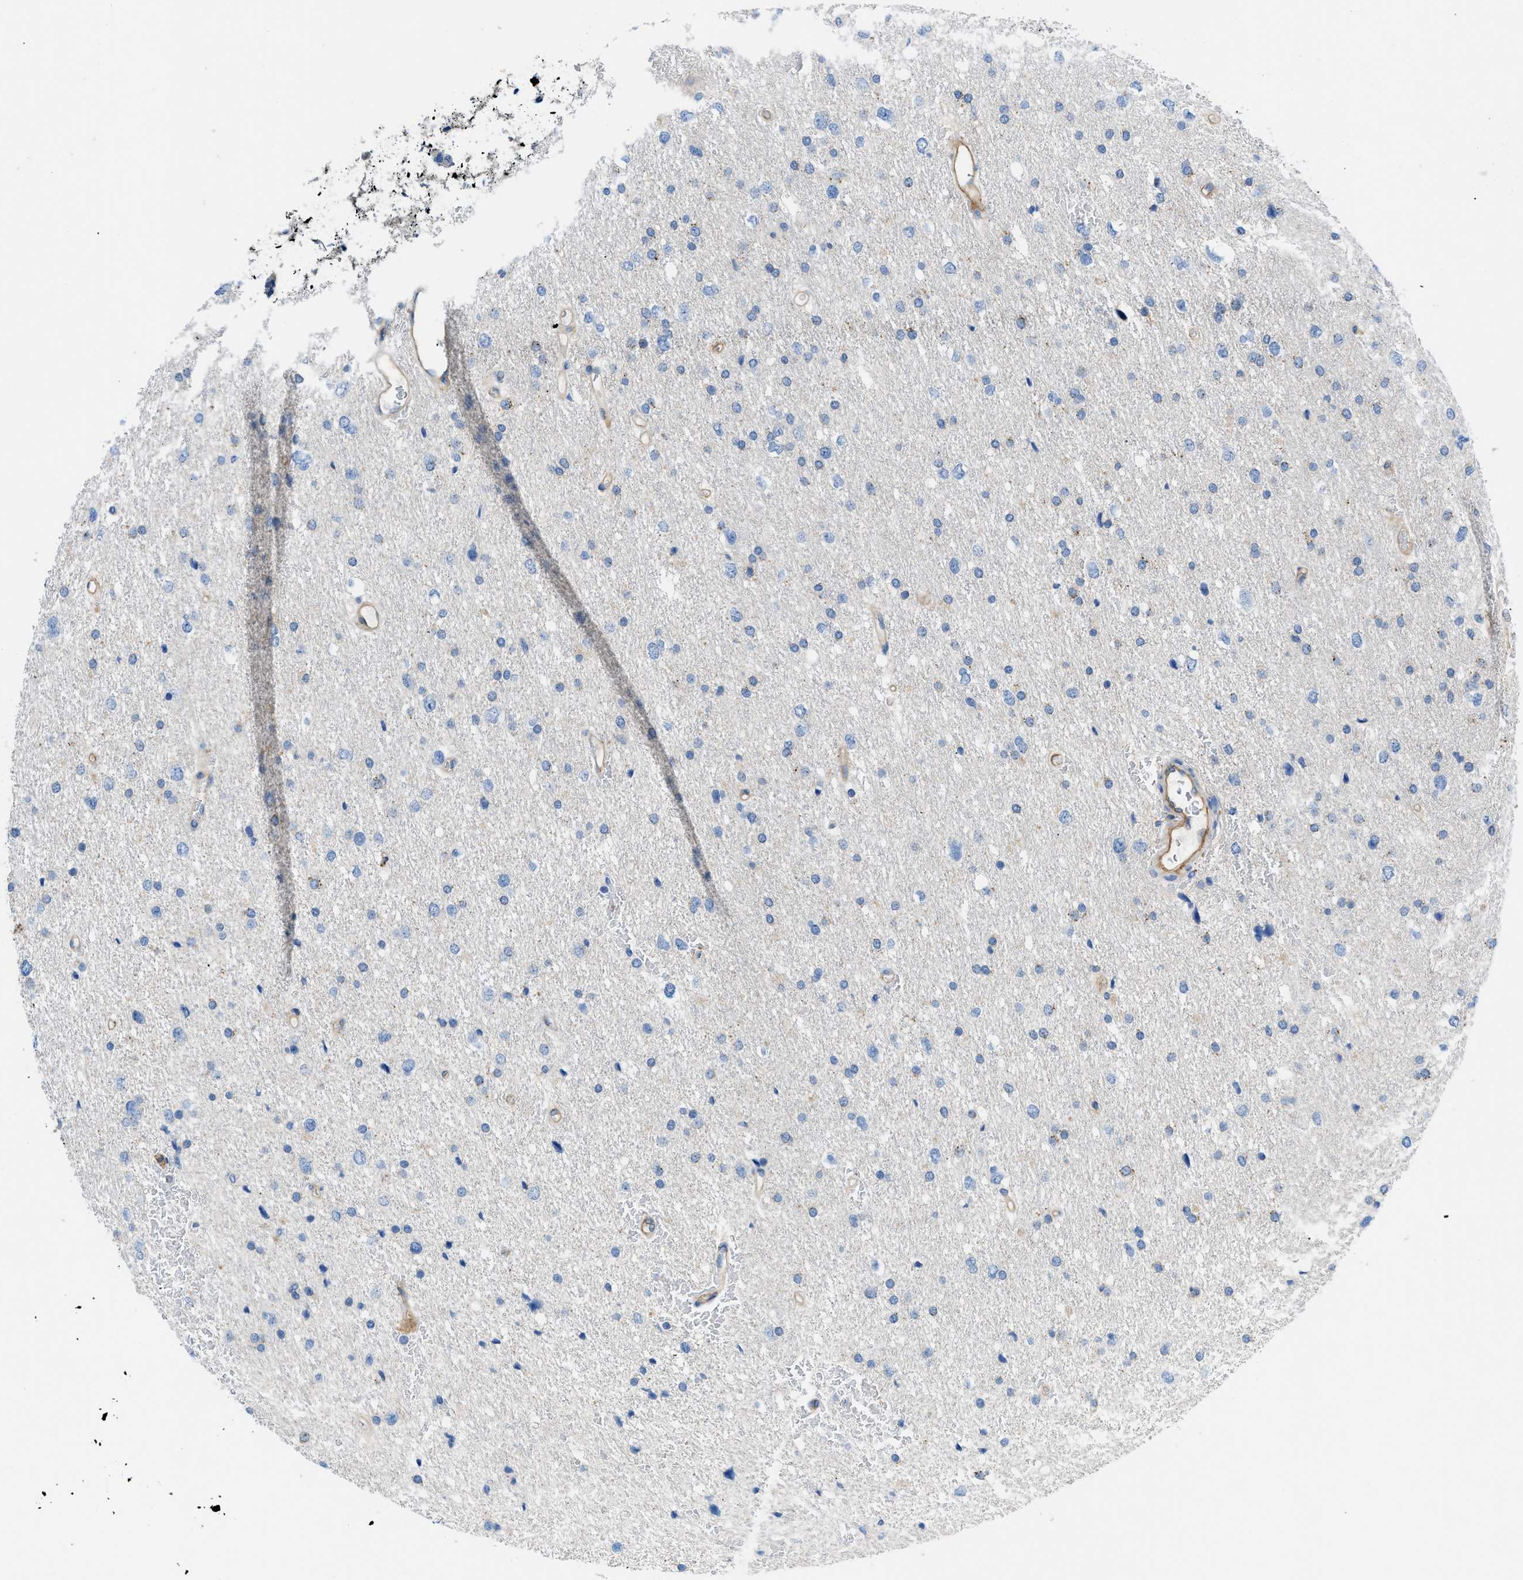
{"staining": {"intensity": "negative", "quantity": "none", "location": "none"}, "tissue": "glioma", "cell_type": "Tumor cells", "image_type": "cancer", "snomed": [{"axis": "morphology", "description": "Glioma, malignant, Low grade"}, {"axis": "topography", "description": "Brain"}], "caption": "The image shows no significant staining in tumor cells of malignant low-grade glioma.", "gene": "ORAI1", "patient": {"sex": "female", "age": 37}}